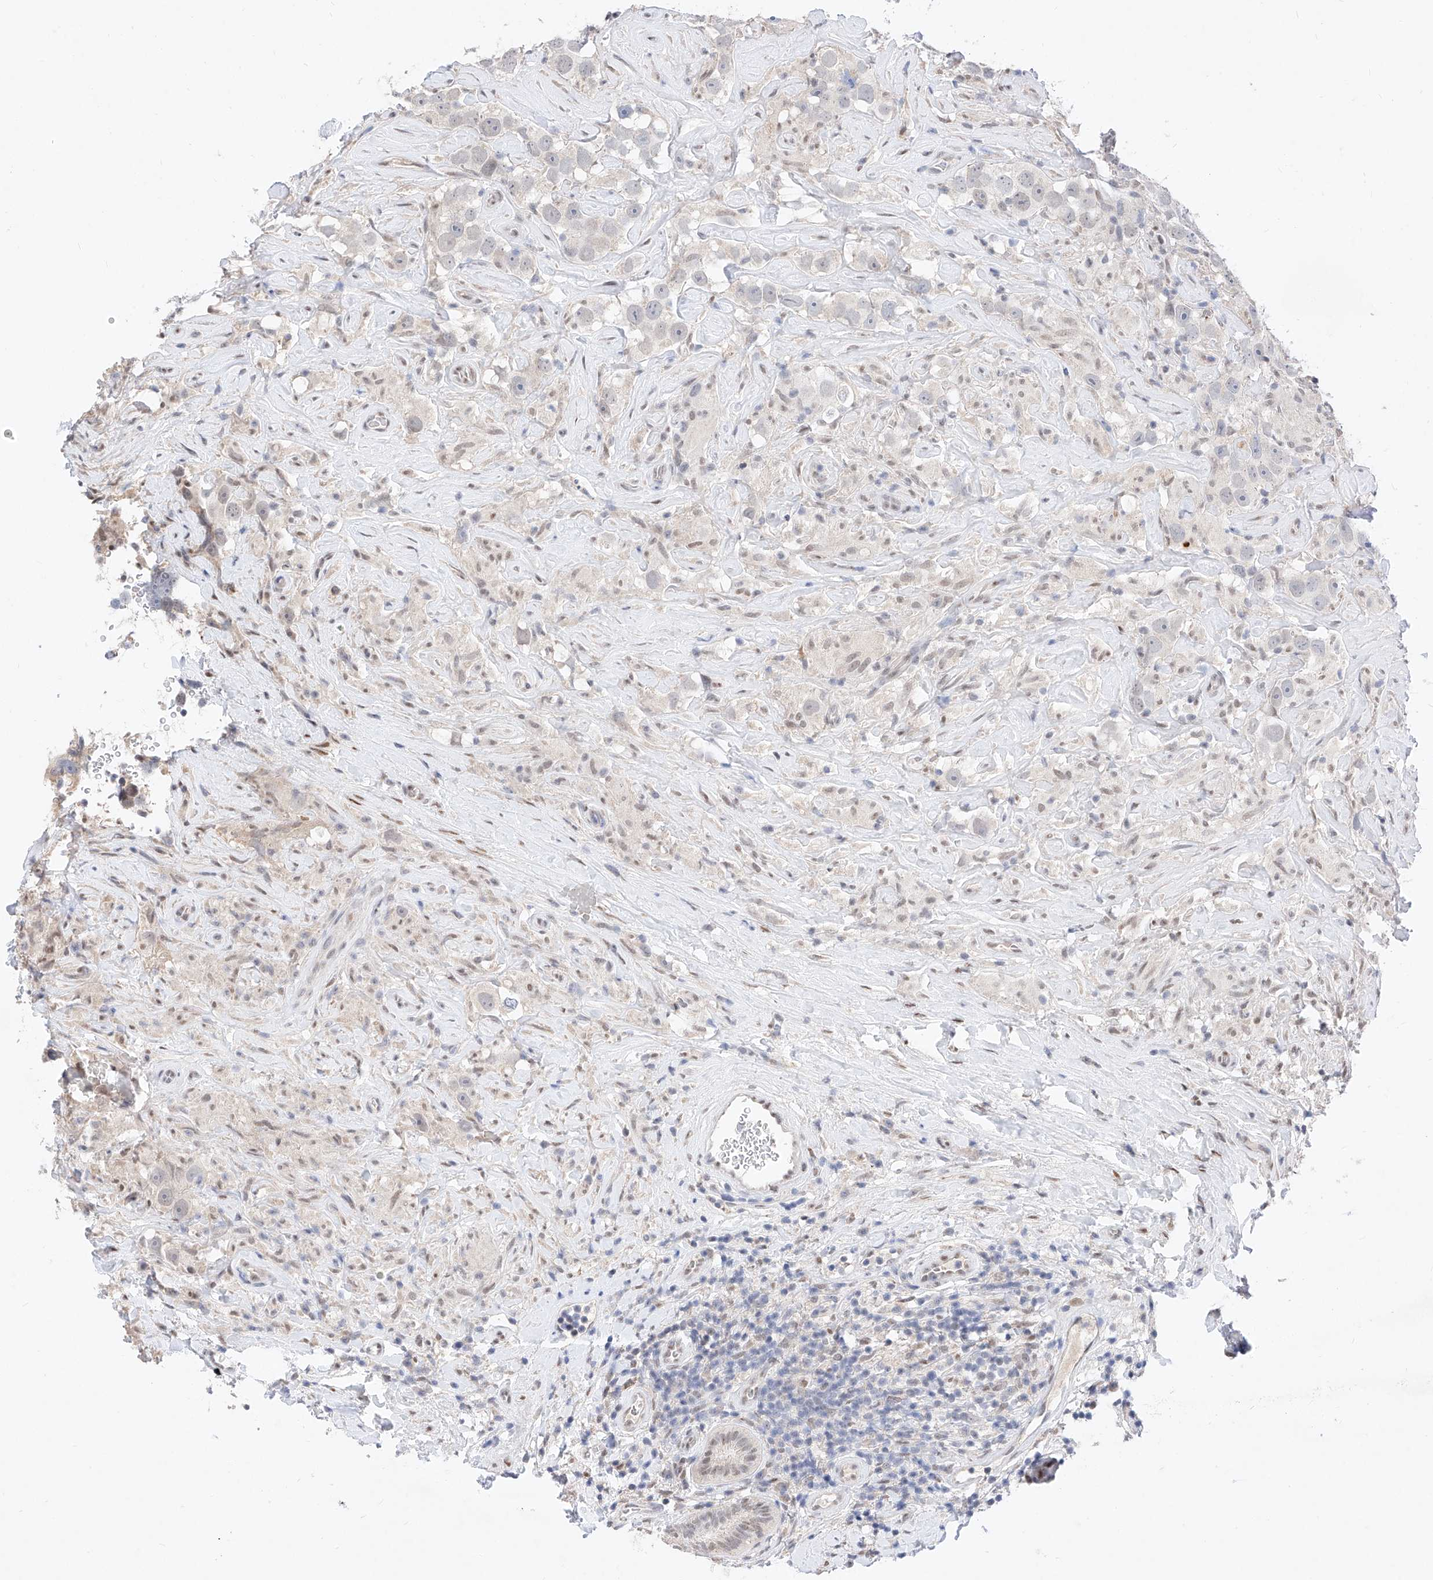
{"staining": {"intensity": "negative", "quantity": "none", "location": "none"}, "tissue": "testis cancer", "cell_type": "Tumor cells", "image_type": "cancer", "snomed": [{"axis": "morphology", "description": "Seminoma, NOS"}, {"axis": "topography", "description": "Testis"}], "caption": "IHC of human testis cancer exhibits no staining in tumor cells. (Immunohistochemistry (ihc), brightfield microscopy, high magnification).", "gene": "KCNJ1", "patient": {"sex": "male", "age": 49}}